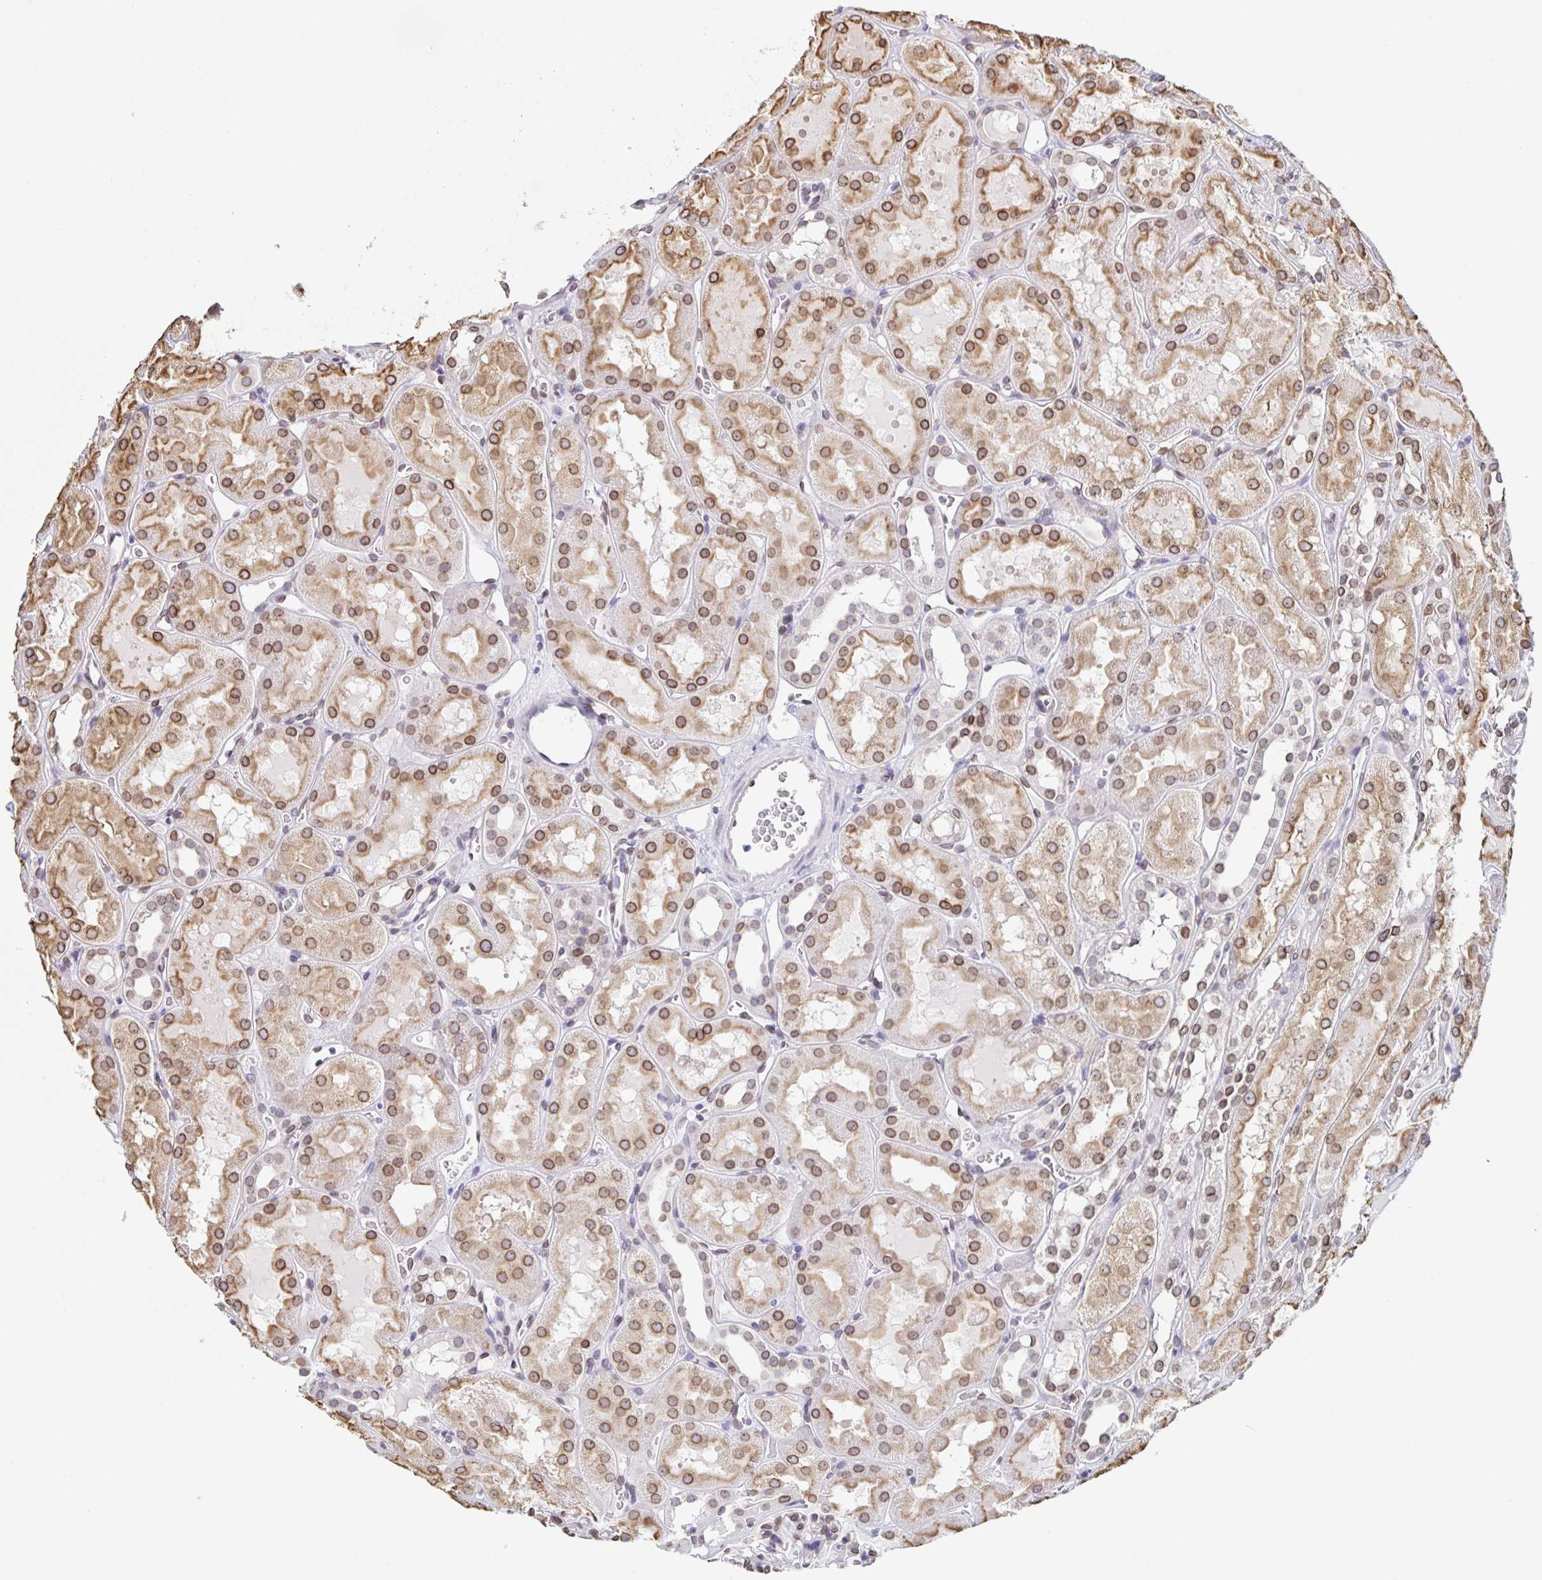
{"staining": {"intensity": "moderate", "quantity": "25%-75%", "location": "cytoplasmic/membranous,nuclear"}, "tissue": "kidney", "cell_type": "Cells in glomeruli", "image_type": "normal", "snomed": [{"axis": "morphology", "description": "Normal tissue, NOS"}, {"axis": "topography", "description": "Kidney"}, {"axis": "topography", "description": "Urinary bladder"}], "caption": "IHC staining of unremarkable kidney, which reveals medium levels of moderate cytoplasmic/membranous,nuclear expression in approximately 25%-75% of cells in glomeruli indicating moderate cytoplasmic/membranous,nuclear protein expression. The staining was performed using DAB (3,3'-diaminobenzidine) (brown) for protein detection and nuclei were counterstained in hematoxylin (blue).", "gene": "SYNE2", "patient": {"sex": "male", "age": 16}}